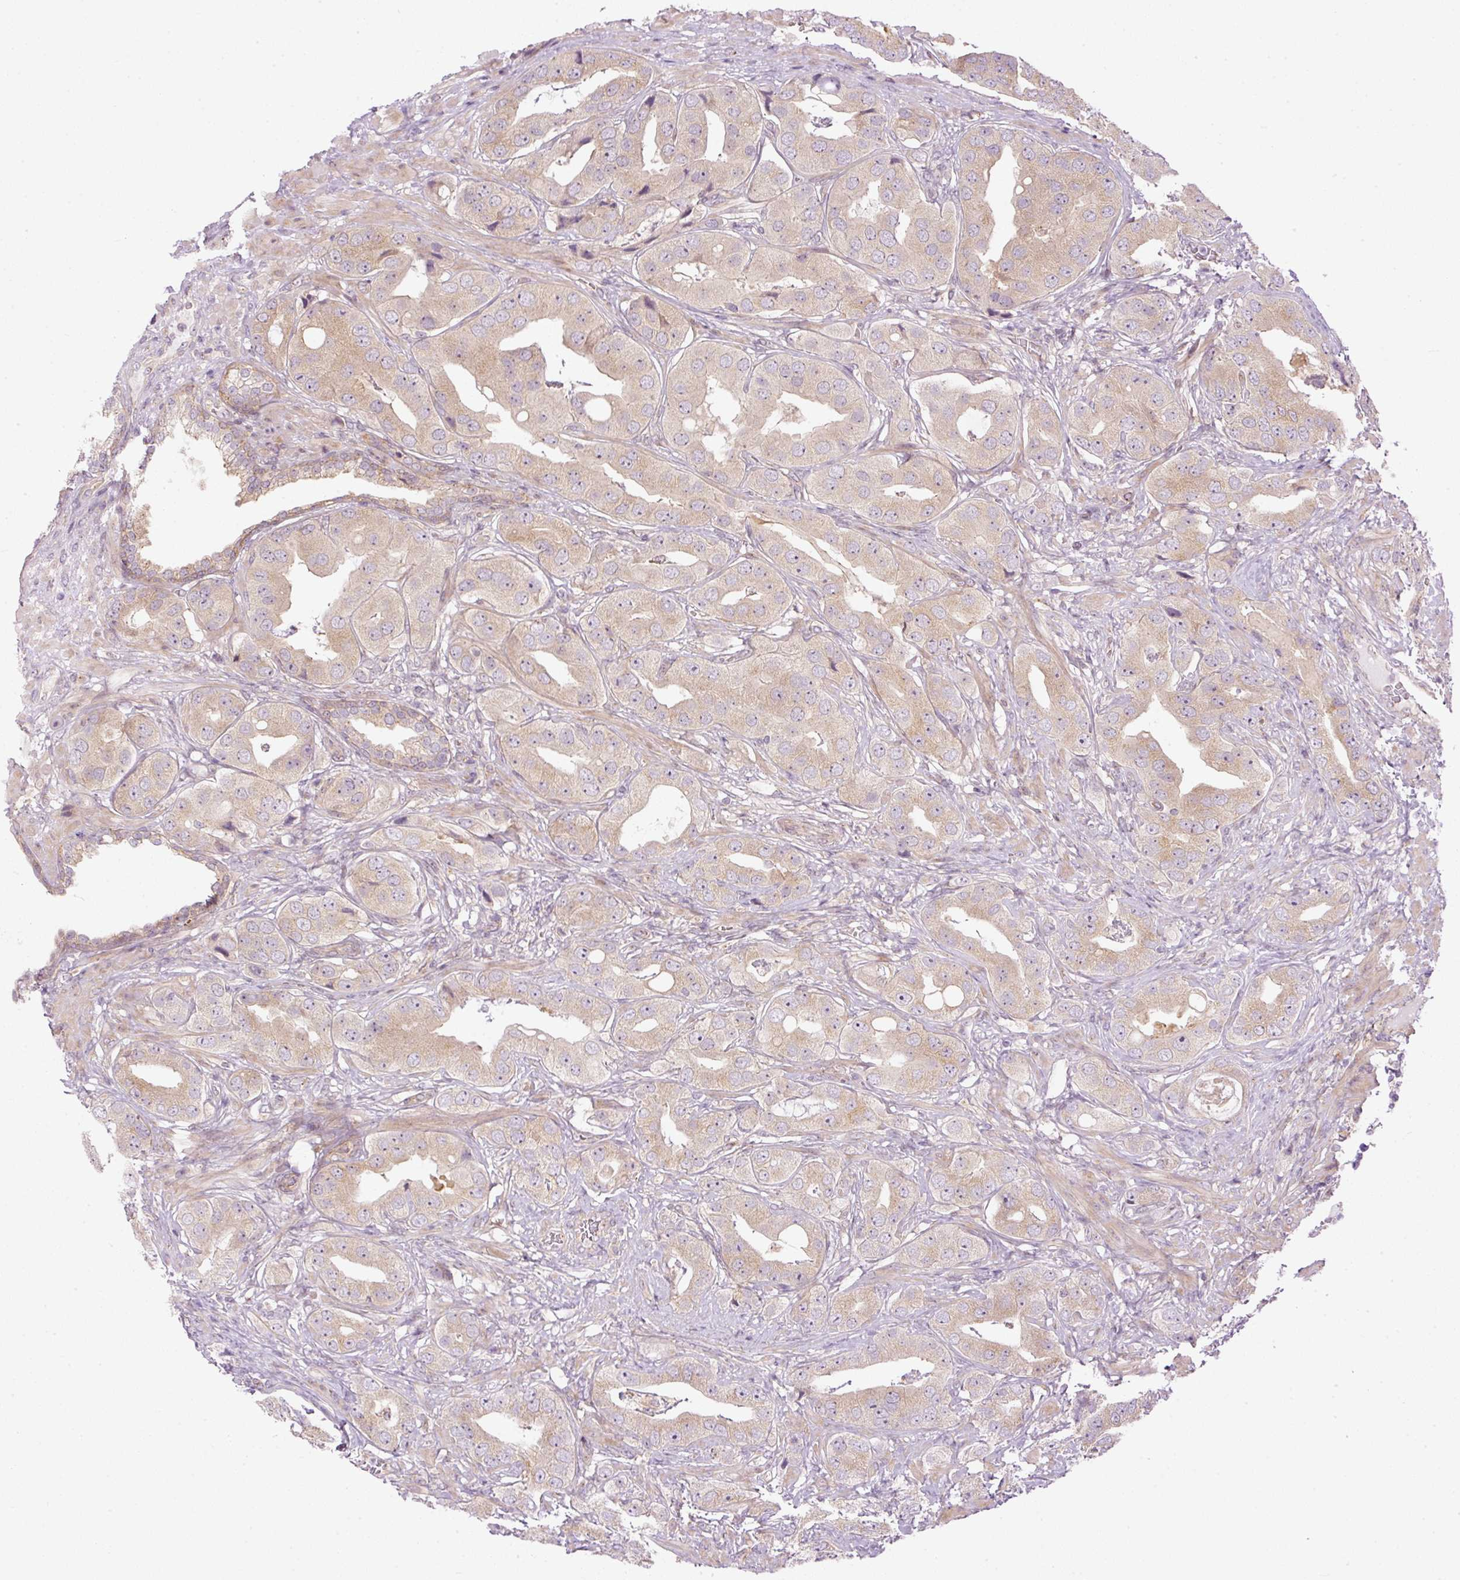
{"staining": {"intensity": "weak", "quantity": ">75%", "location": "cytoplasmic/membranous"}, "tissue": "prostate cancer", "cell_type": "Tumor cells", "image_type": "cancer", "snomed": [{"axis": "morphology", "description": "Adenocarcinoma, High grade"}, {"axis": "topography", "description": "Prostate"}], "caption": "High-grade adenocarcinoma (prostate) was stained to show a protein in brown. There is low levels of weak cytoplasmic/membranous expression in about >75% of tumor cells.", "gene": "MZT2B", "patient": {"sex": "male", "age": 63}}